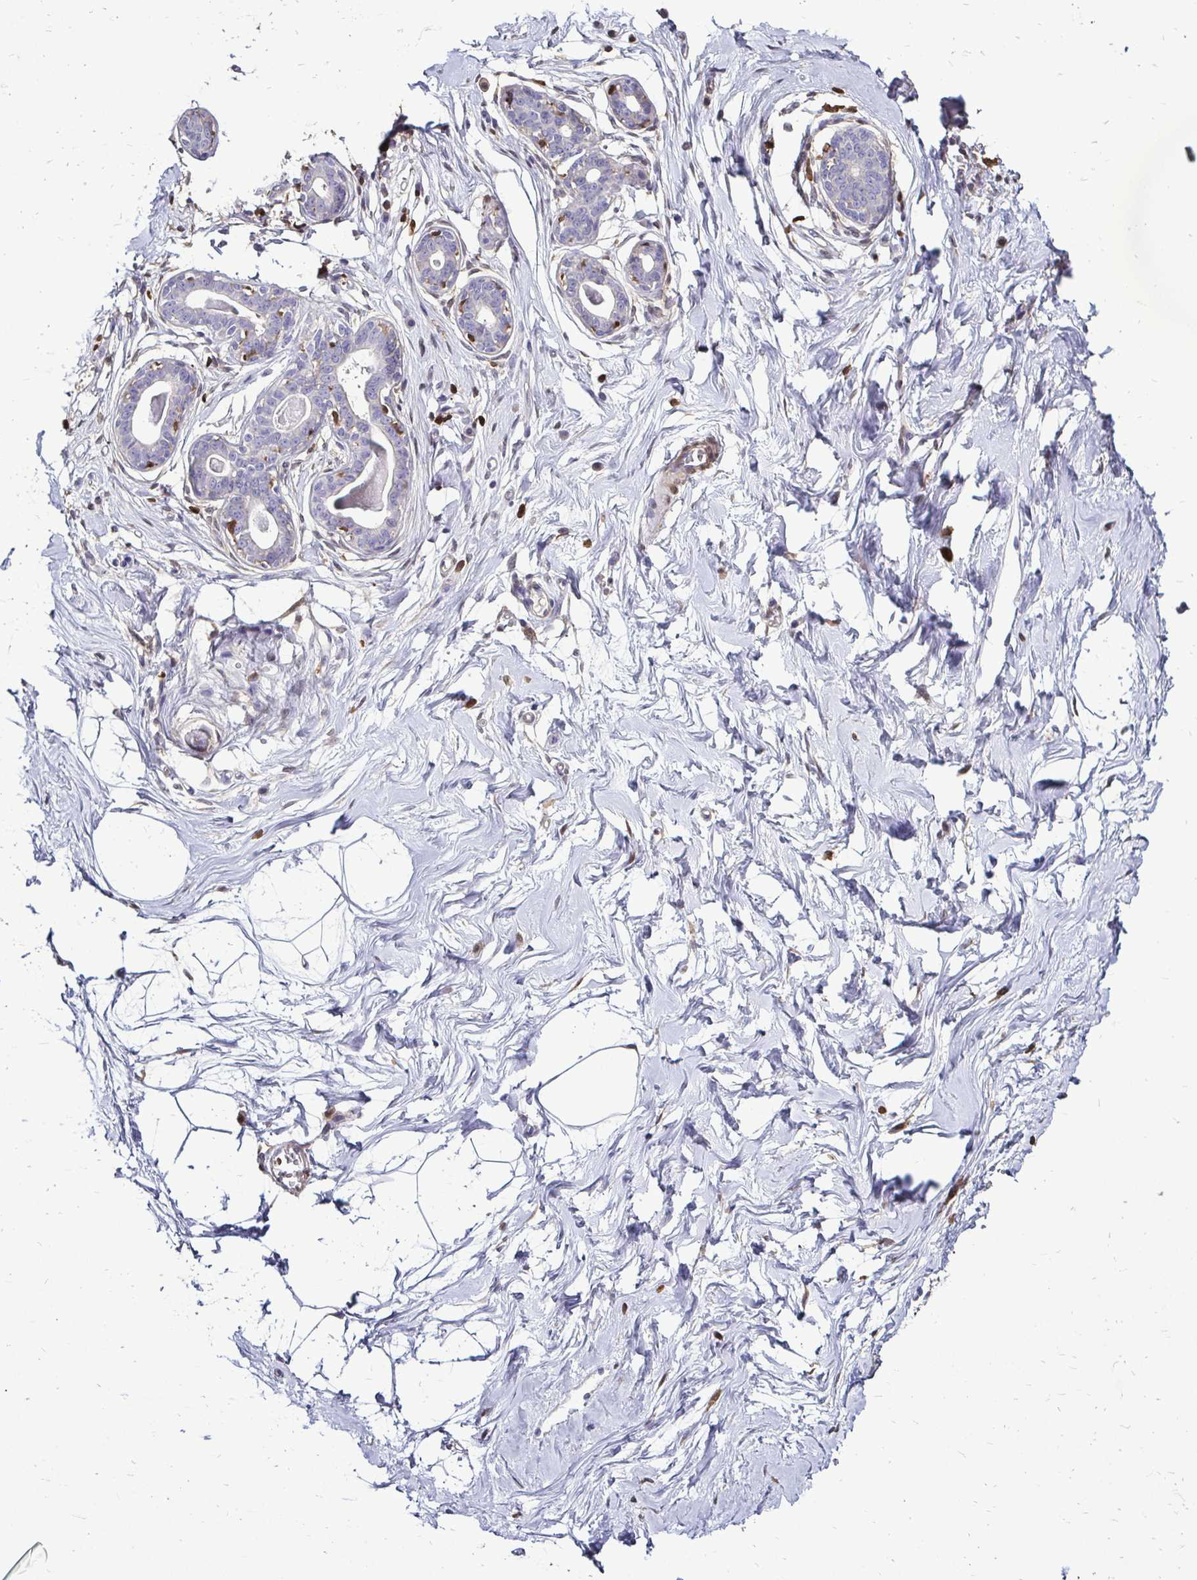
{"staining": {"intensity": "weak", "quantity": "25%-75%", "location": "cytoplasmic/membranous"}, "tissue": "breast", "cell_type": "Adipocytes", "image_type": "normal", "snomed": [{"axis": "morphology", "description": "Normal tissue, NOS"}, {"axis": "topography", "description": "Breast"}], "caption": "An immunohistochemistry (IHC) histopathology image of normal tissue is shown. Protein staining in brown labels weak cytoplasmic/membranous positivity in breast within adipocytes. The protein is shown in brown color, while the nuclei are stained blue.", "gene": "ZFP1", "patient": {"sex": "female", "age": 45}}